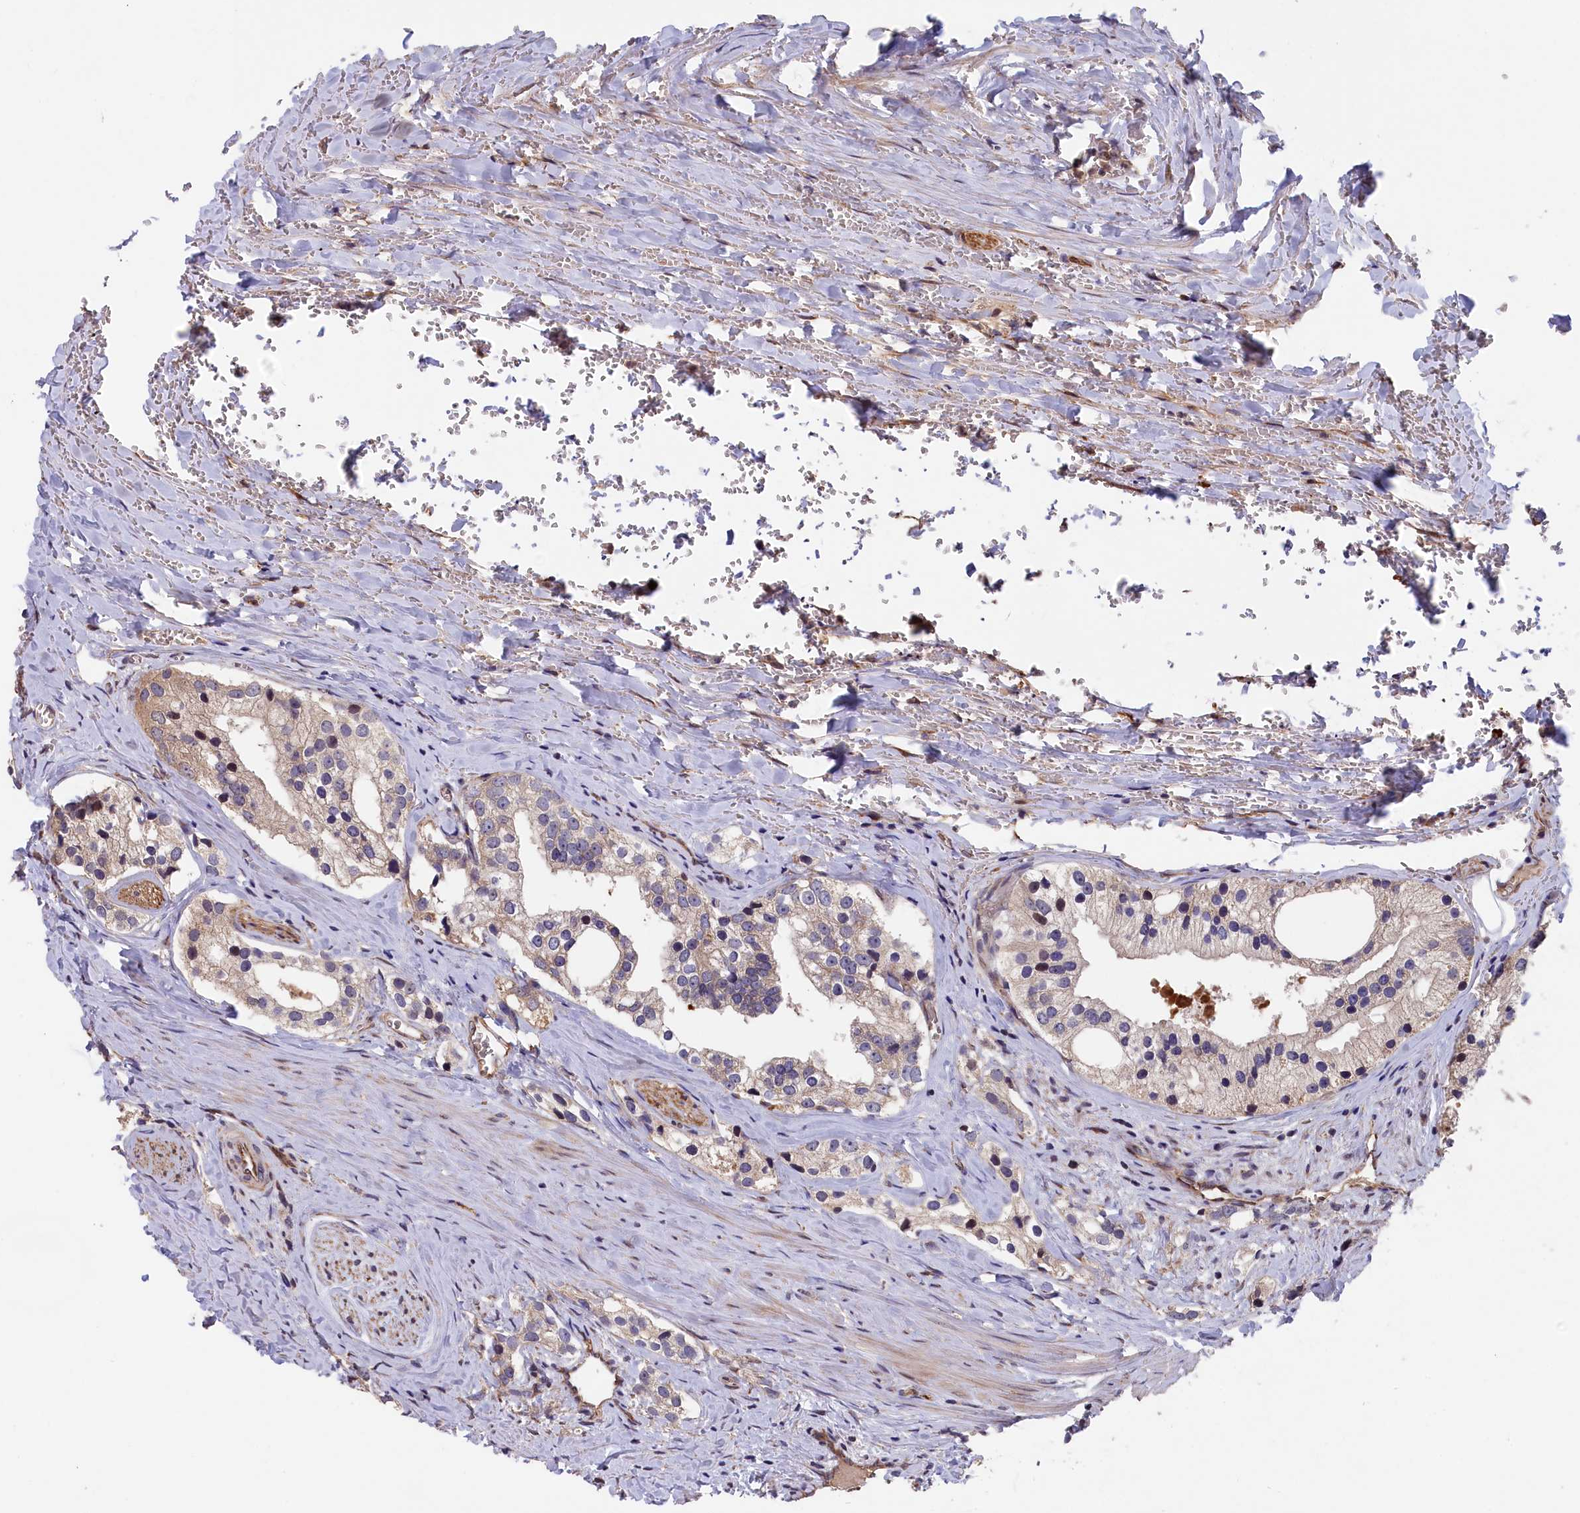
{"staining": {"intensity": "weak", "quantity": "<25%", "location": "cytoplasmic/membranous"}, "tissue": "prostate cancer", "cell_type": "Tumor cells", "image_type": "cancer", "snomed": [{"axis": "morphology", "description": "Adenocarcinoma, High grade"}, {"axis": "topography", "description": "Prostate"}], "caption": "DAB (3,3'-diaminobenzidine) immunohistochemical staining of human prostate cancer (high-grade adenocarcinoma) displays no significant expression in tumor cells. (Brightfield microscopy of DAB immunohistochemistry at high magnification).", "gene": "GREB1L", "patient": {"sex": "male", "age": 66}}